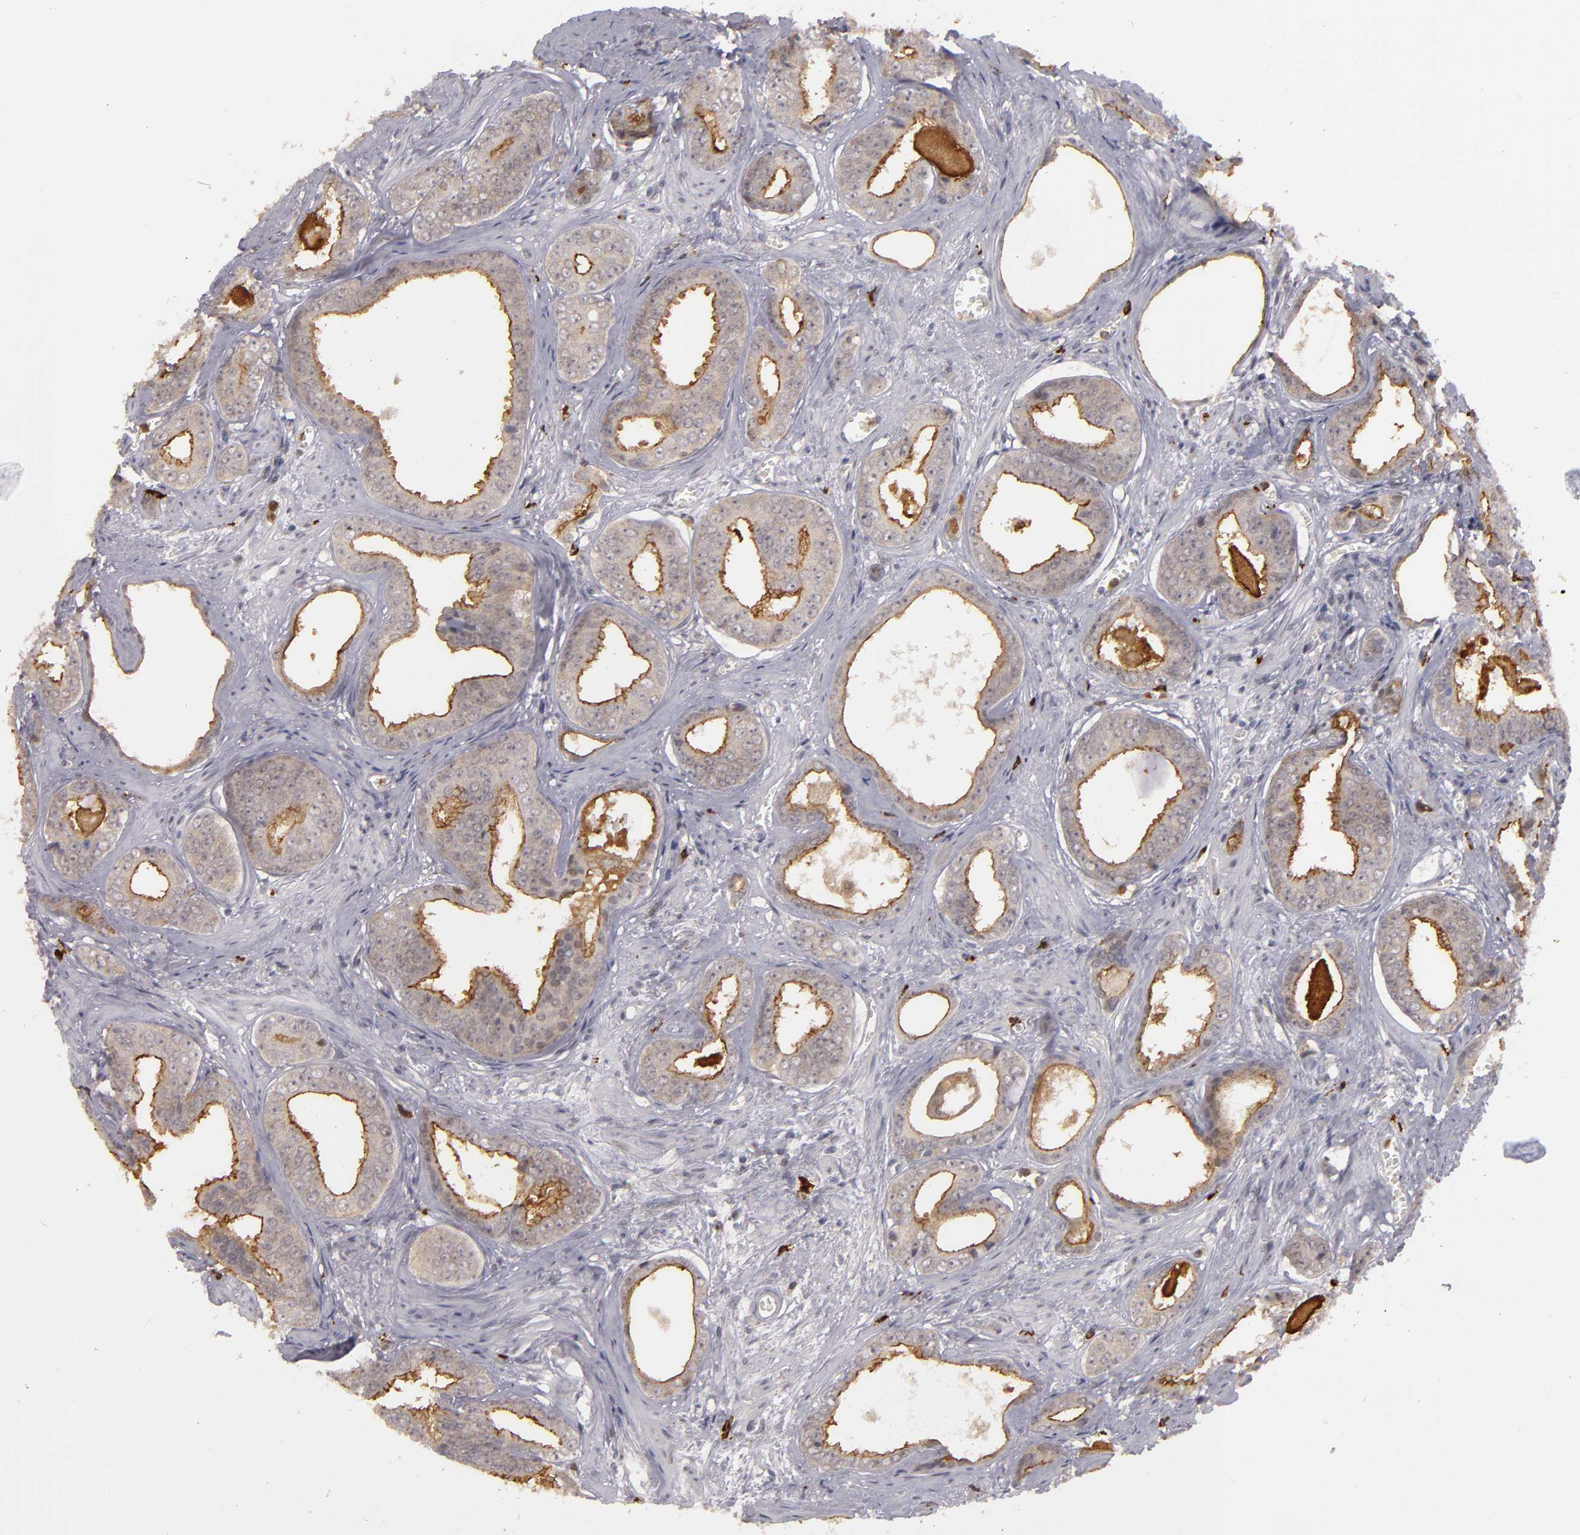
{"staining": {"intensity": "moderate", "quantity": ">75%", "location": "cytoplasmic/membranous"}, "tissue": "prostate cancer", "cell_type": "Tumor cells", "image_type": "cancer", "snomed": [{"axis": "morphology", "description": "Adenocarcinoma, Medium grade"}, {"axis": "topography", "description": "Prostate"}], "caption": "High-magnification brightfield microscopy of prostate adenocarcinoma (medium-grade) stained with DAB (3,3'-diaminobenzidine) (brown) and counterstained with hematoxylin (blue). tumor cells exhibit moderate cytoplasmic/membranous positivity is seen in about>75% of cells.", "gene": "STX3", "patient": {"sex": "male", "age": 79}}